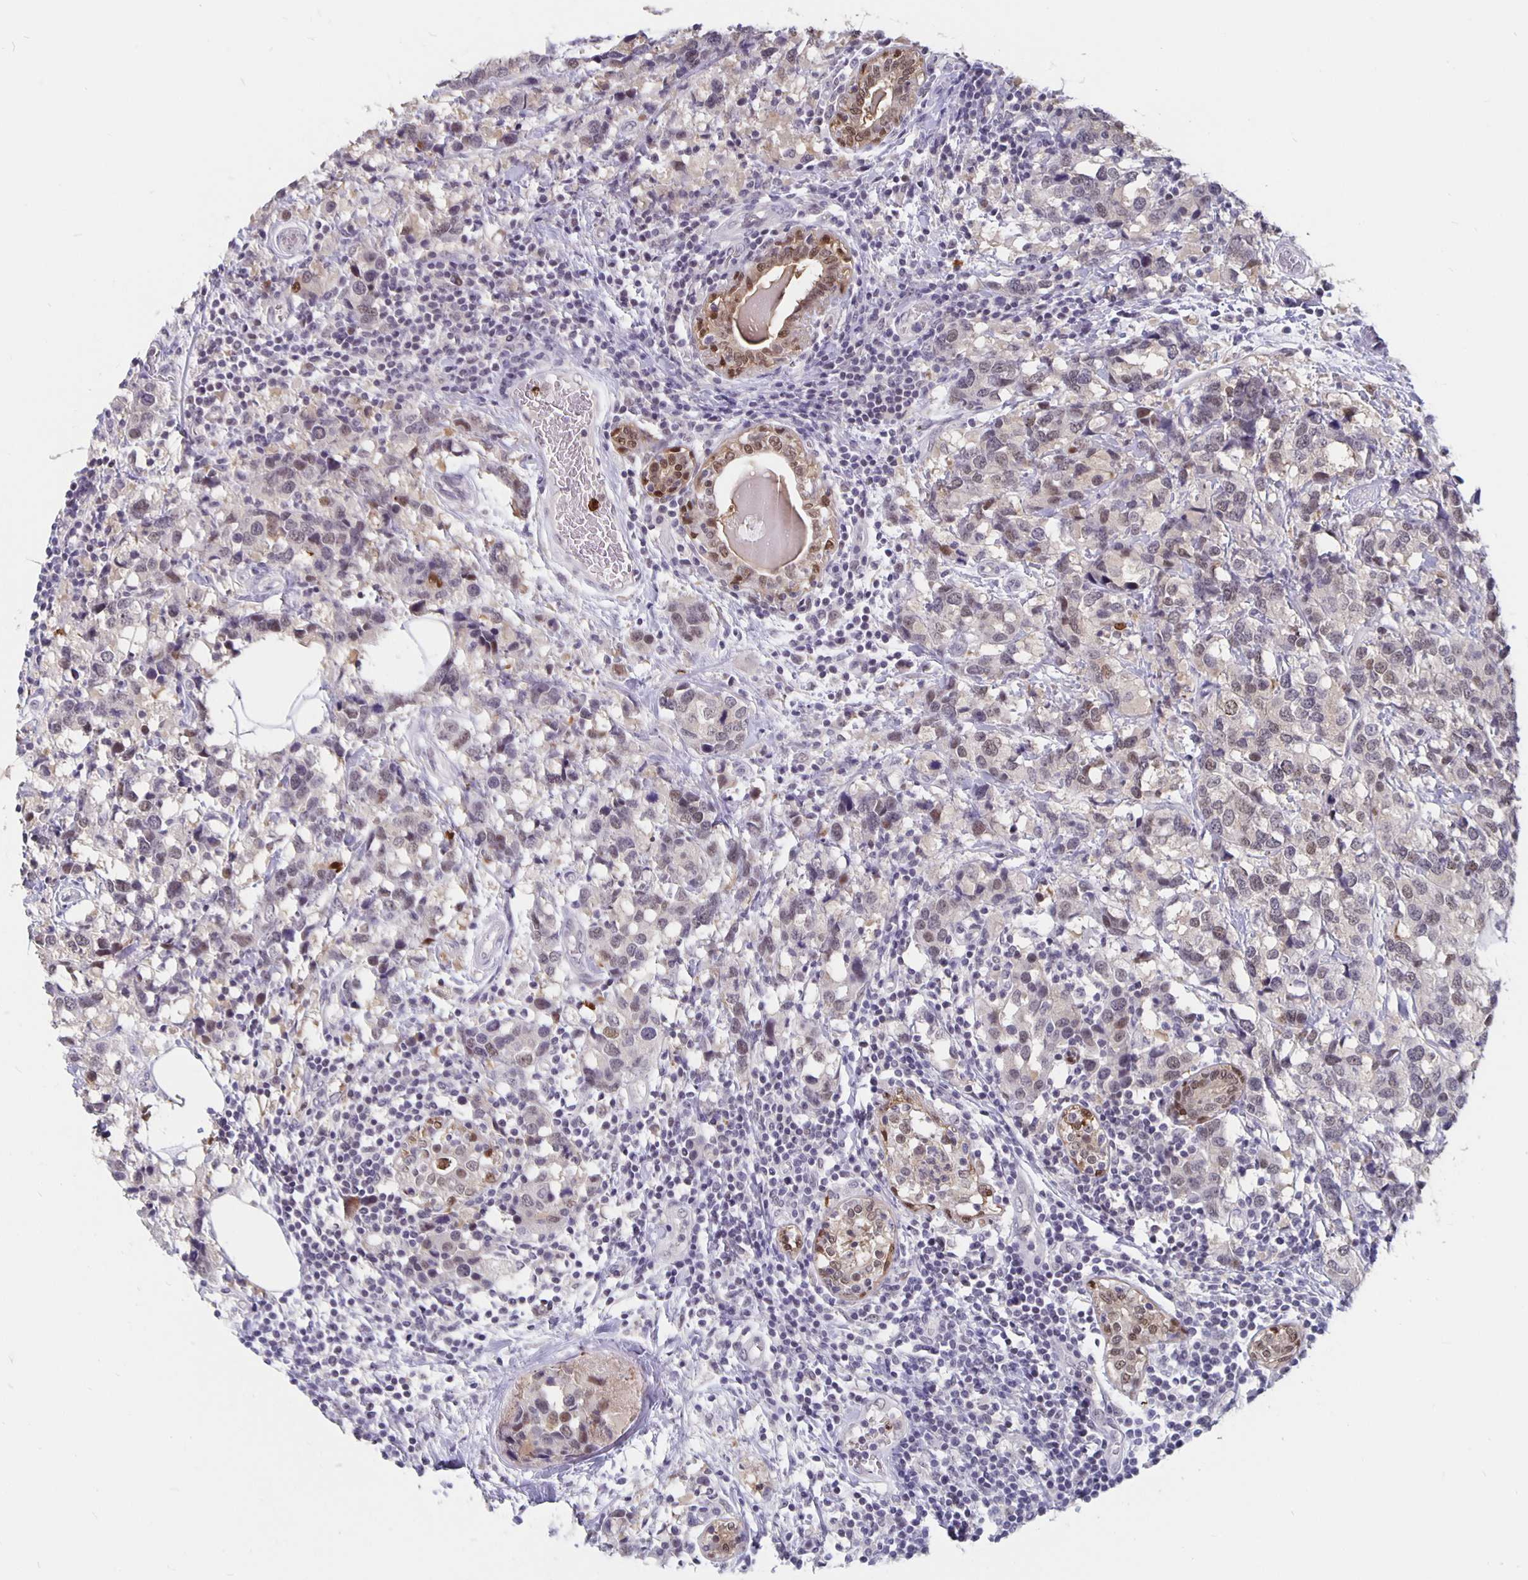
{"staining": {"intensity": "weak", "quantity": "<25%", "location": "nuclear"}, "tissue": "breast cancer", "cell_type": "Tumor cells", "image_type": "cancer", "snomed": [{"axis": "morphology", "description": "Lobular carcinoma"}, {"axis": "topography", "description": "Breast"}], "caption": "This is an immunohistochemistry image of breast cancer (lobular carcinoma). There is no expression in tumor cells.", "gene": "ZNF691", "patient": {"sex": "female", "age": 59}}